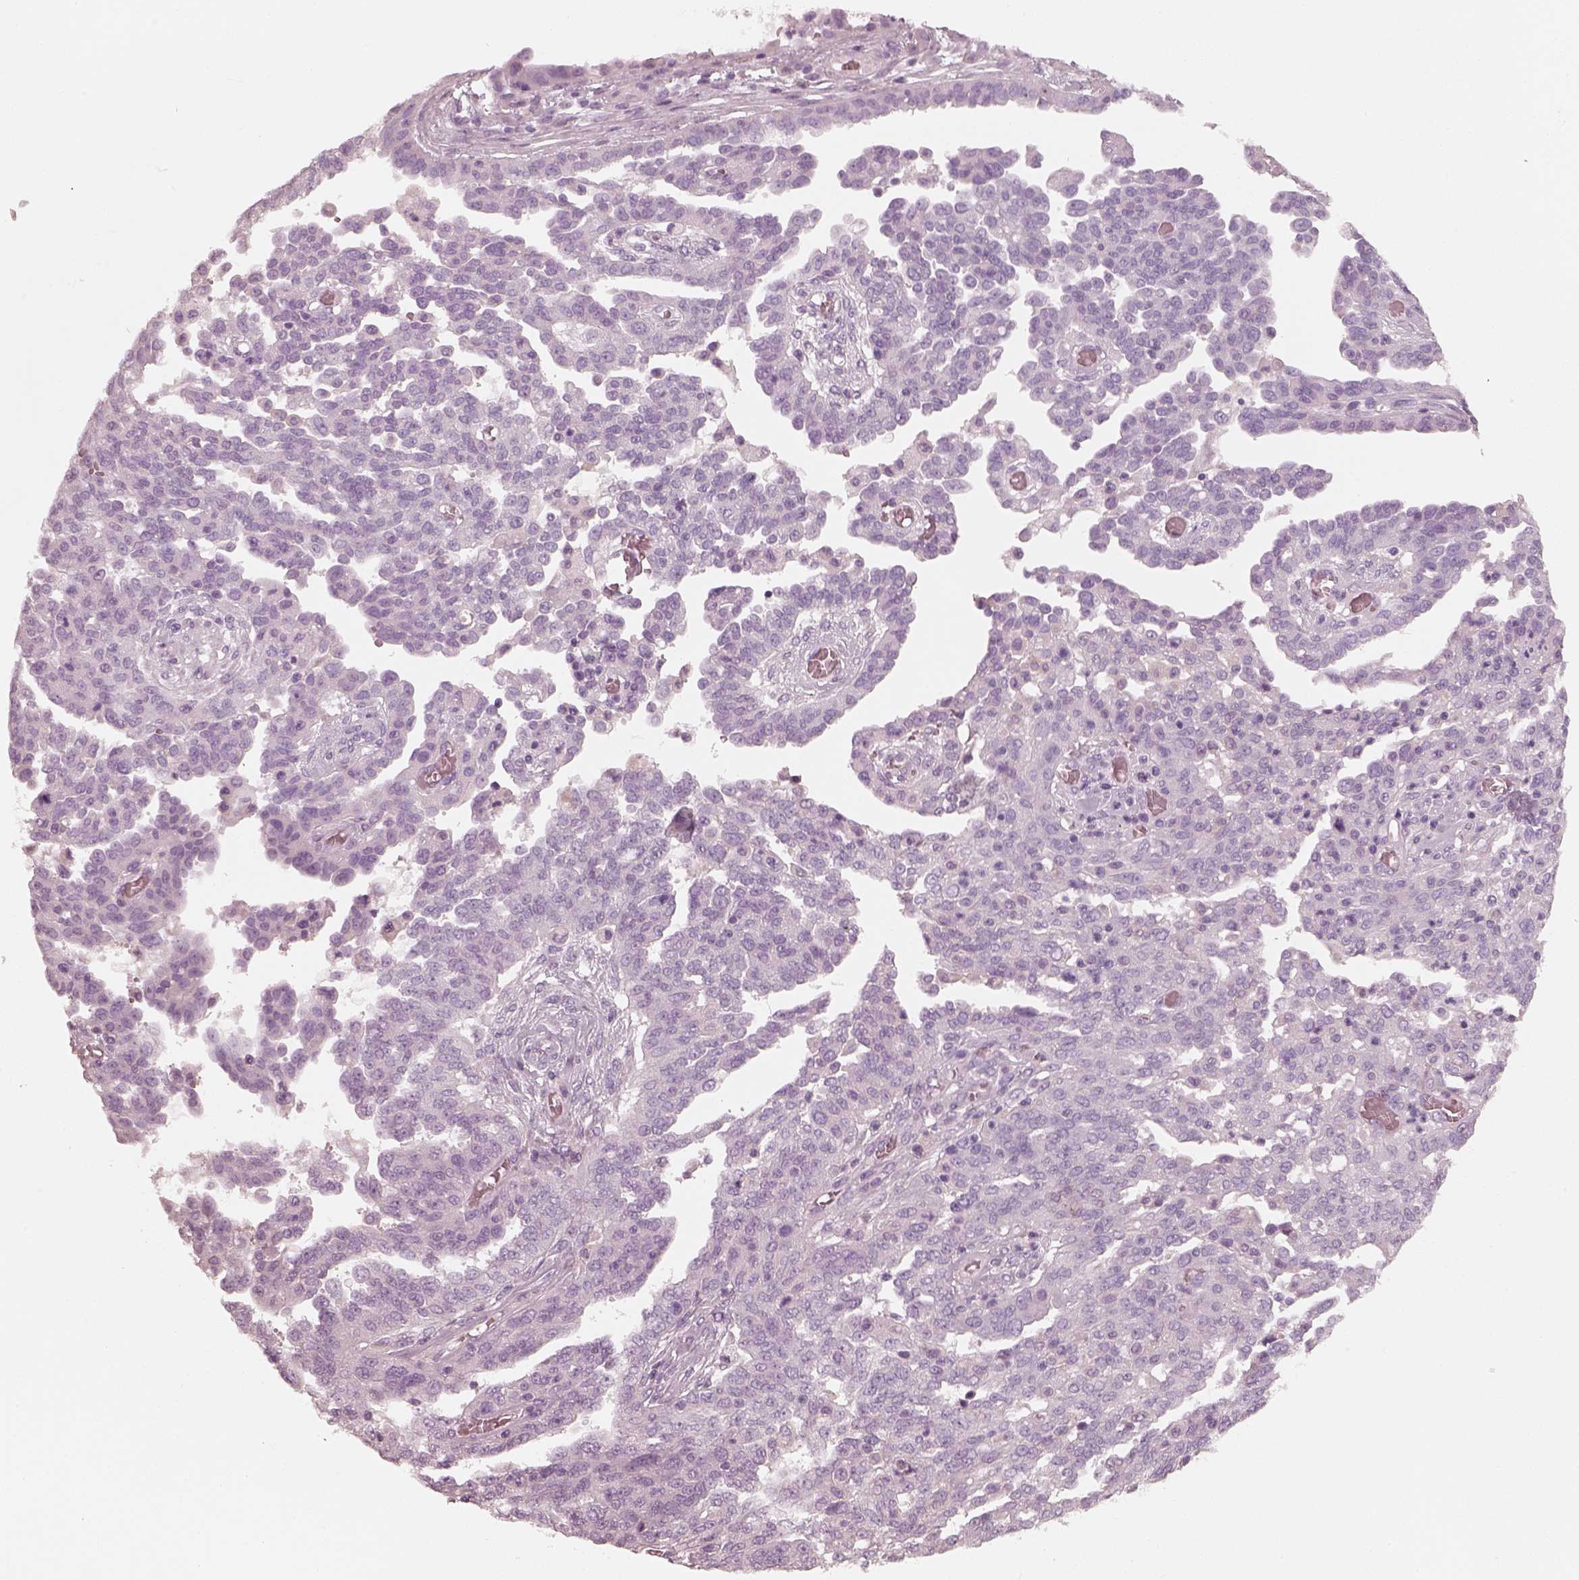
{"staining": {"intensity": "negative", "quantity": "none", "location": "none"}, "tissue": "ovarian cancer", "cell_type": "Tumor cells", "image_type": "cancer", "snomed": [{"axis": "morphology", "description": "Cystadenocarcinoma, serous, NOS"}, {"axis": "topography", "description": "Ovary"}], "caption": "Immunohistochemistry (IHC) of serous cystadenocarcinoma (ovarian) demonstrates no staining in tumor cells.", "gene": "RS1", "patient": {"sex": "female", "age": 67}}